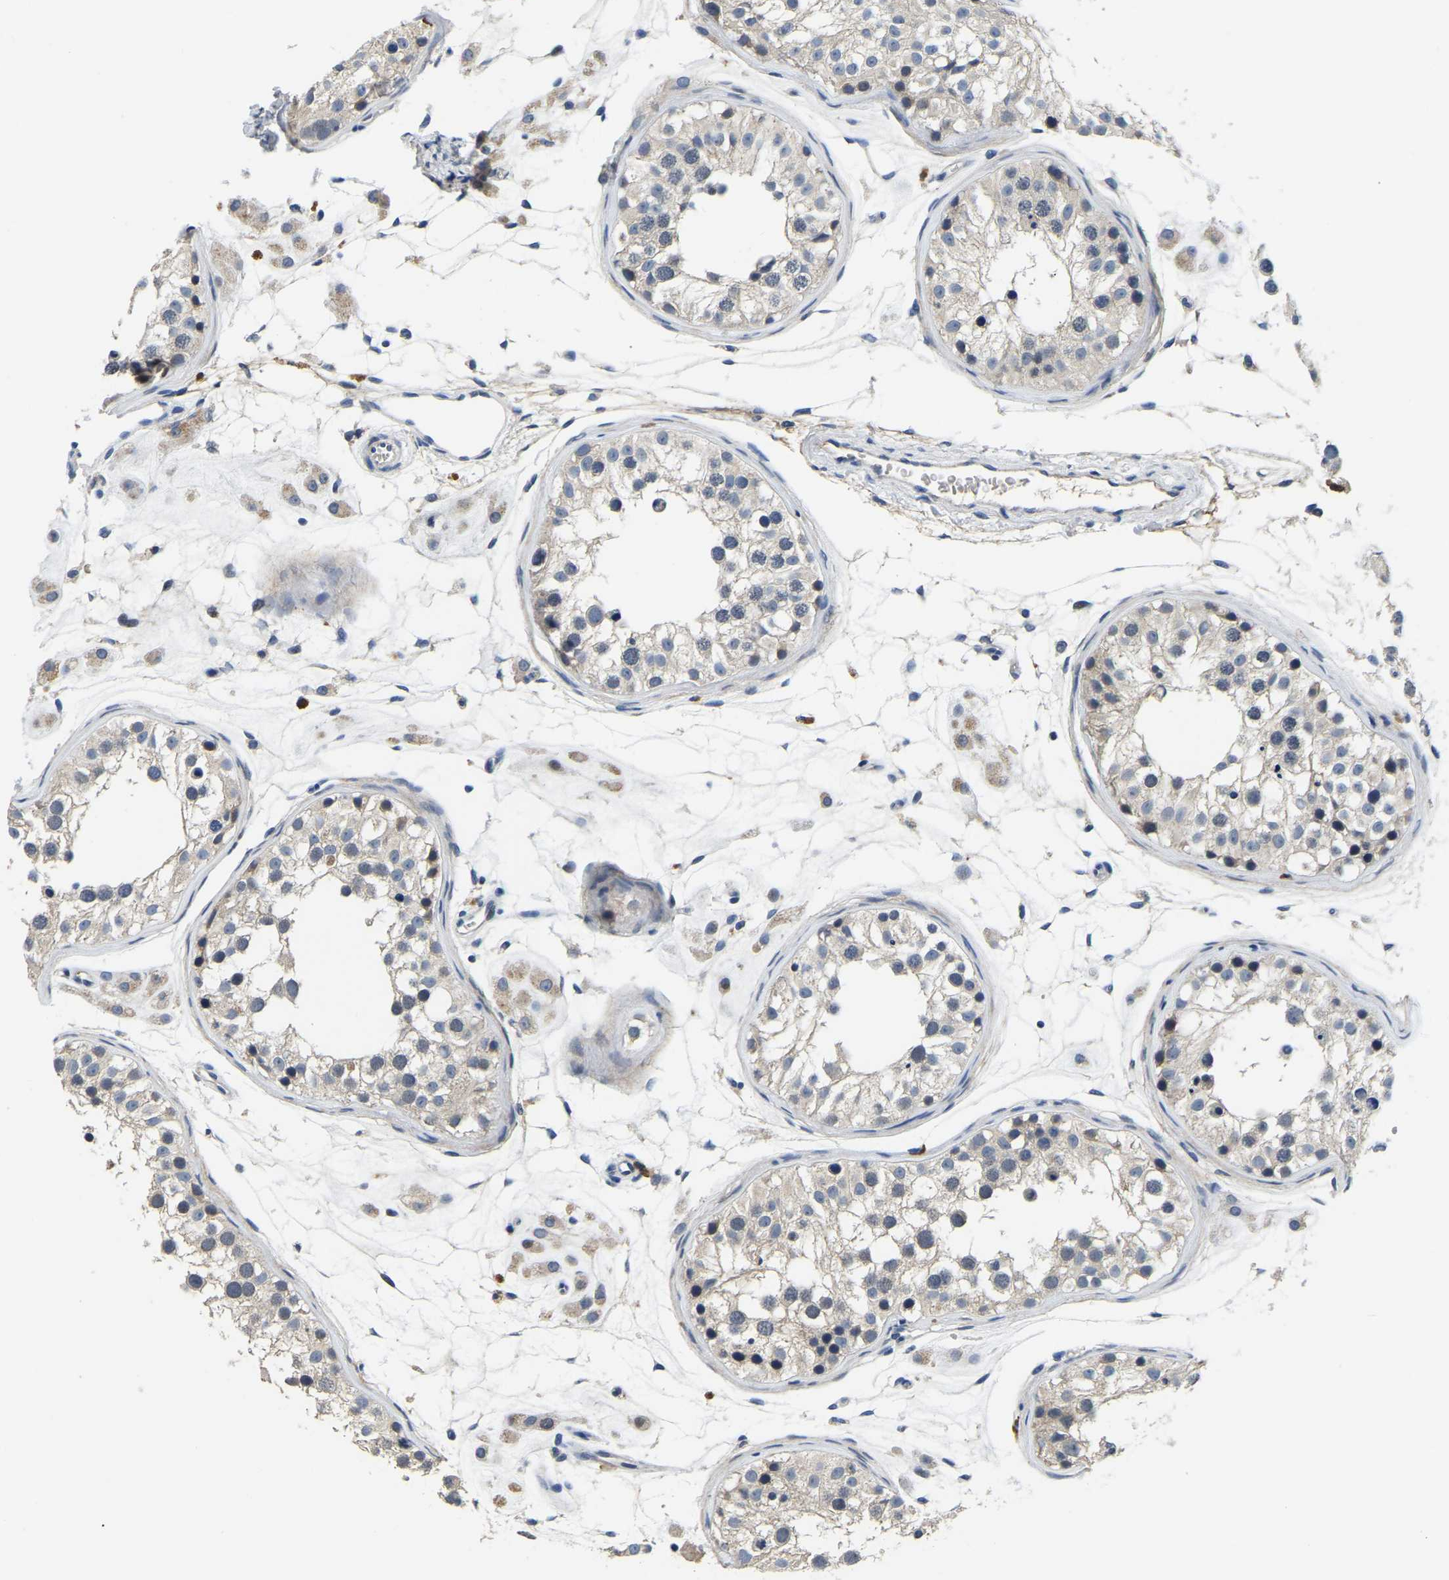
{"staining": {"intensity": "weak", "quantity": "<25%", "location": "cytoplasmic/membranous"}, "tissue": "testis", "cell_type": "Cells in seminiferous ducts", "image_type": "normal", "snomed": [{"axis": "morphology", "description": "Normal tissue, NOS"}, {"axis": "morphology", "description": "Adenocarcinoma, metastatic, NOS"}, {"axis": "topography", "description": "Testis"}], "caption": "Cells in seminiferous ducts are negative for brown protein staining in unremarkable testis. (Brightfield microscopy of DAB (3,3'-diaminobenzidine) immunohistochemistry at high magnification).", "gene": "ITGA2", "patient": {"sex": "male", "age": 26}}